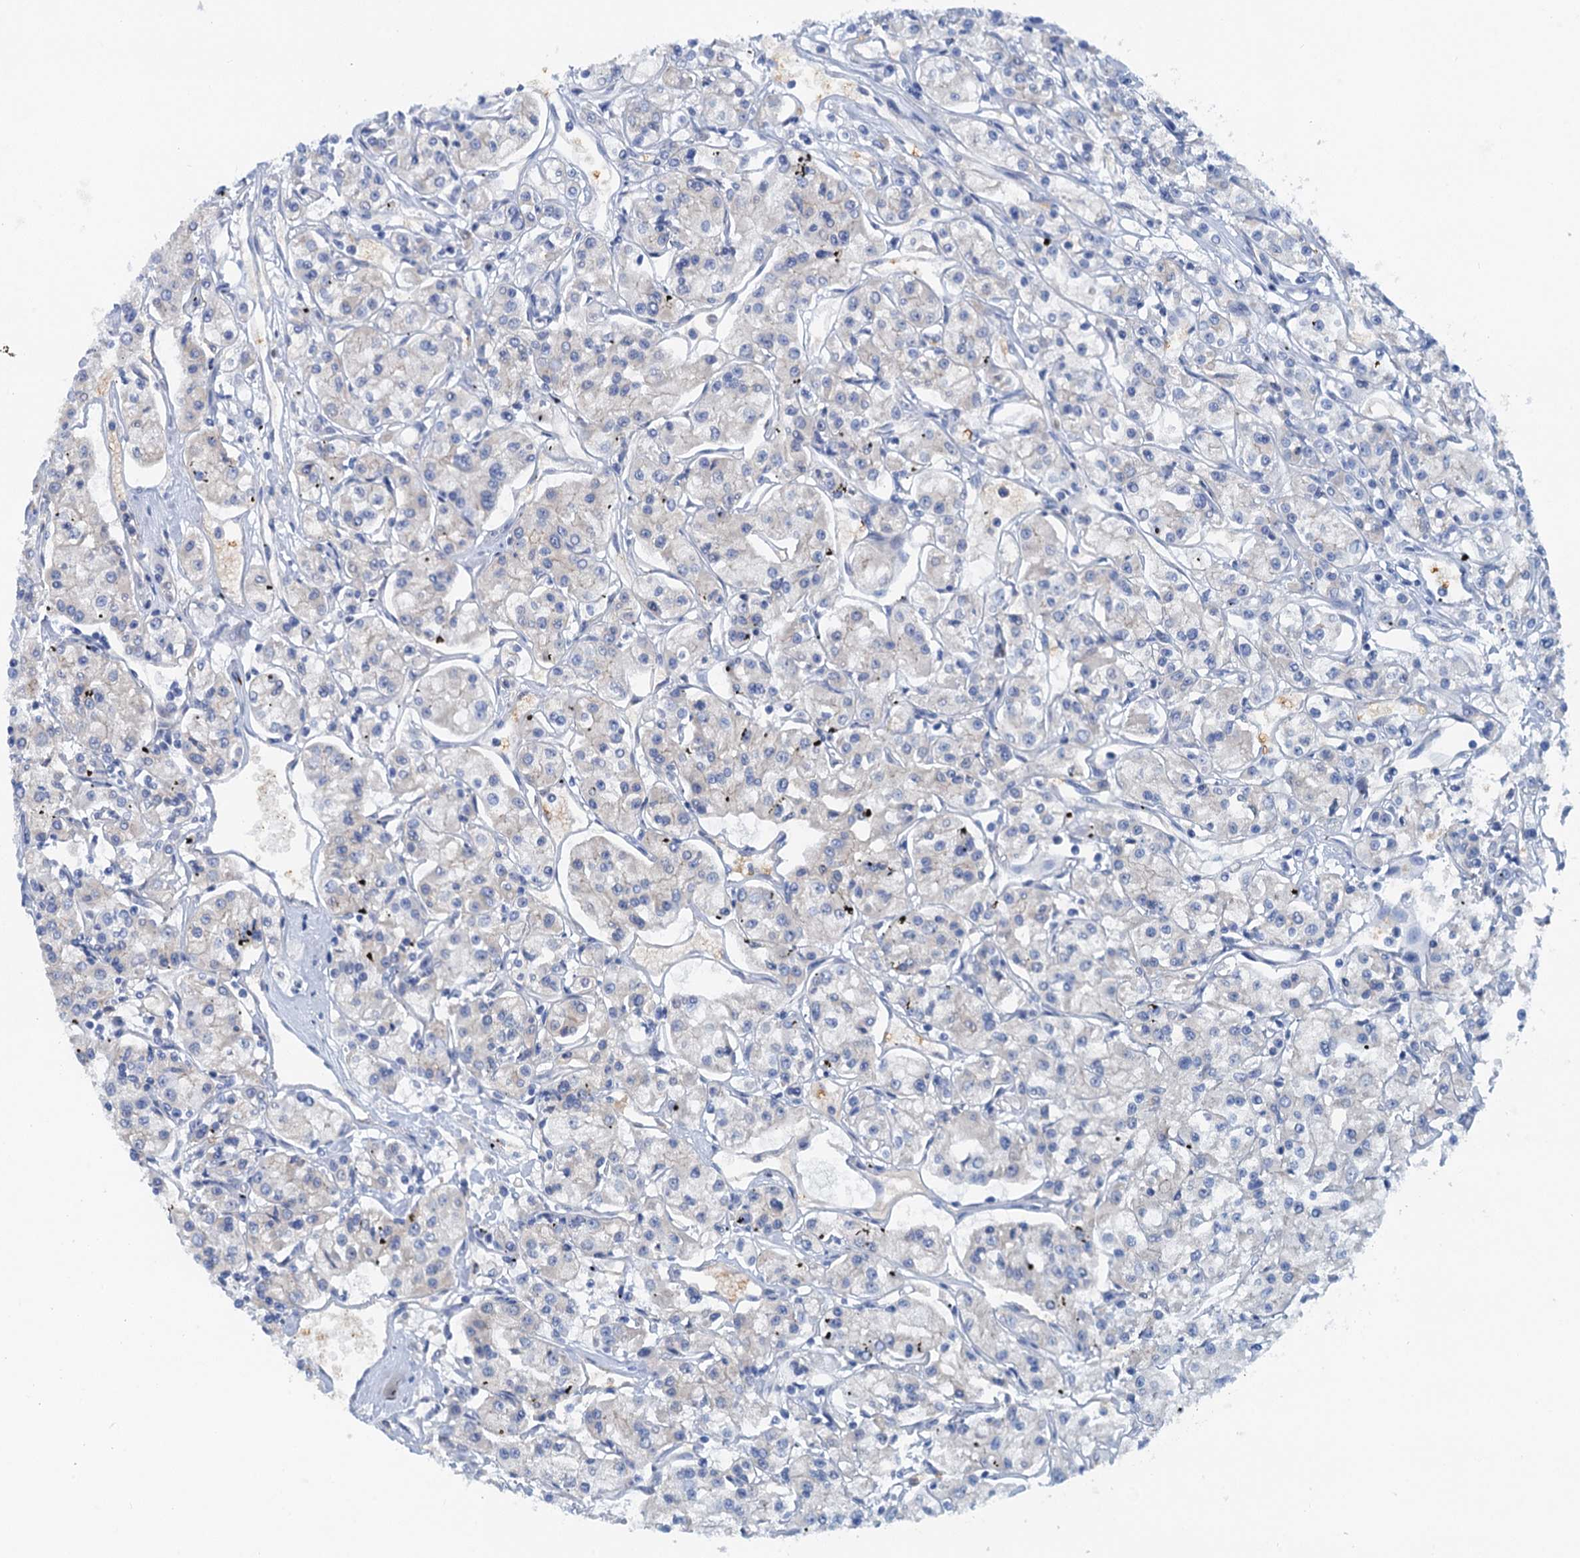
{"staining": {"intensity": "negative", "quantity": "none", "location": "none"}, "tissue": "renal cancer", "cell_type": "Tumor cells", "image_type": "cancer", "snomed": [{"axis": "morphology", "description": "Adenocarcinoma, NOS"}, {"axis": "topography", "description": "Kidney"}], "caption": "Tumor cells are negative for brown protein staining in renal adenocarcinoma.", "gene": "MYADML2", "patient": {"sex": "female", "age": 59}}